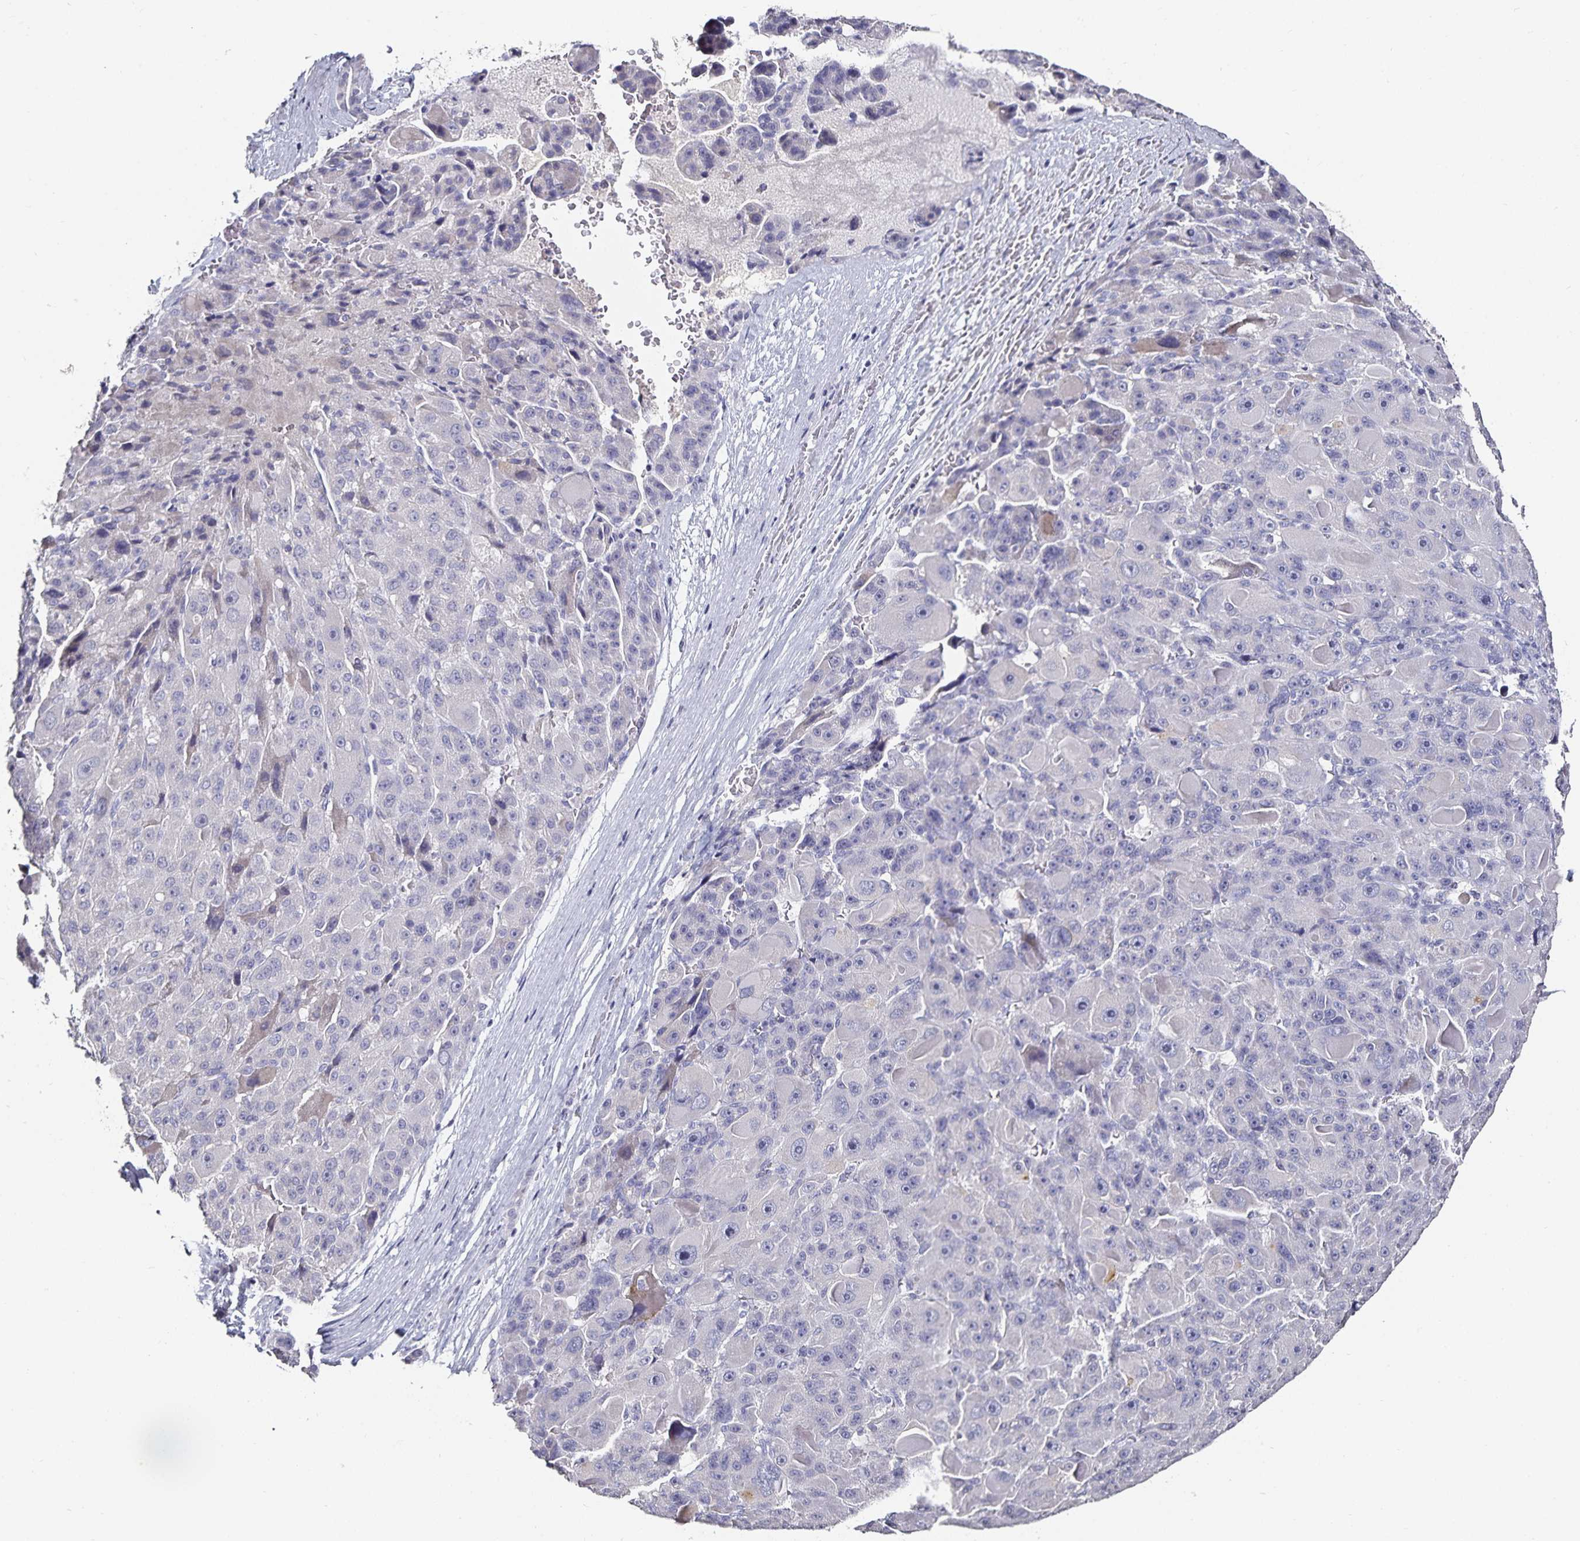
{"staining": {"intensity": "negative", "quantity": "none", "location": "none"}, "tissue": "liver cancer", "cell_type": "Tumor cells", "image_type": "cancer", "snomed": [{"axis": "morphology", "description": "Carcinoma, Hepatocellular, NOS"}, {"axis": "topography", "description": "Liver"}], "caption": "There is no significant staining in tumor cells of liver cancer.", "gene": "TTR", "patient": {"sex": "male", "age": 76}}